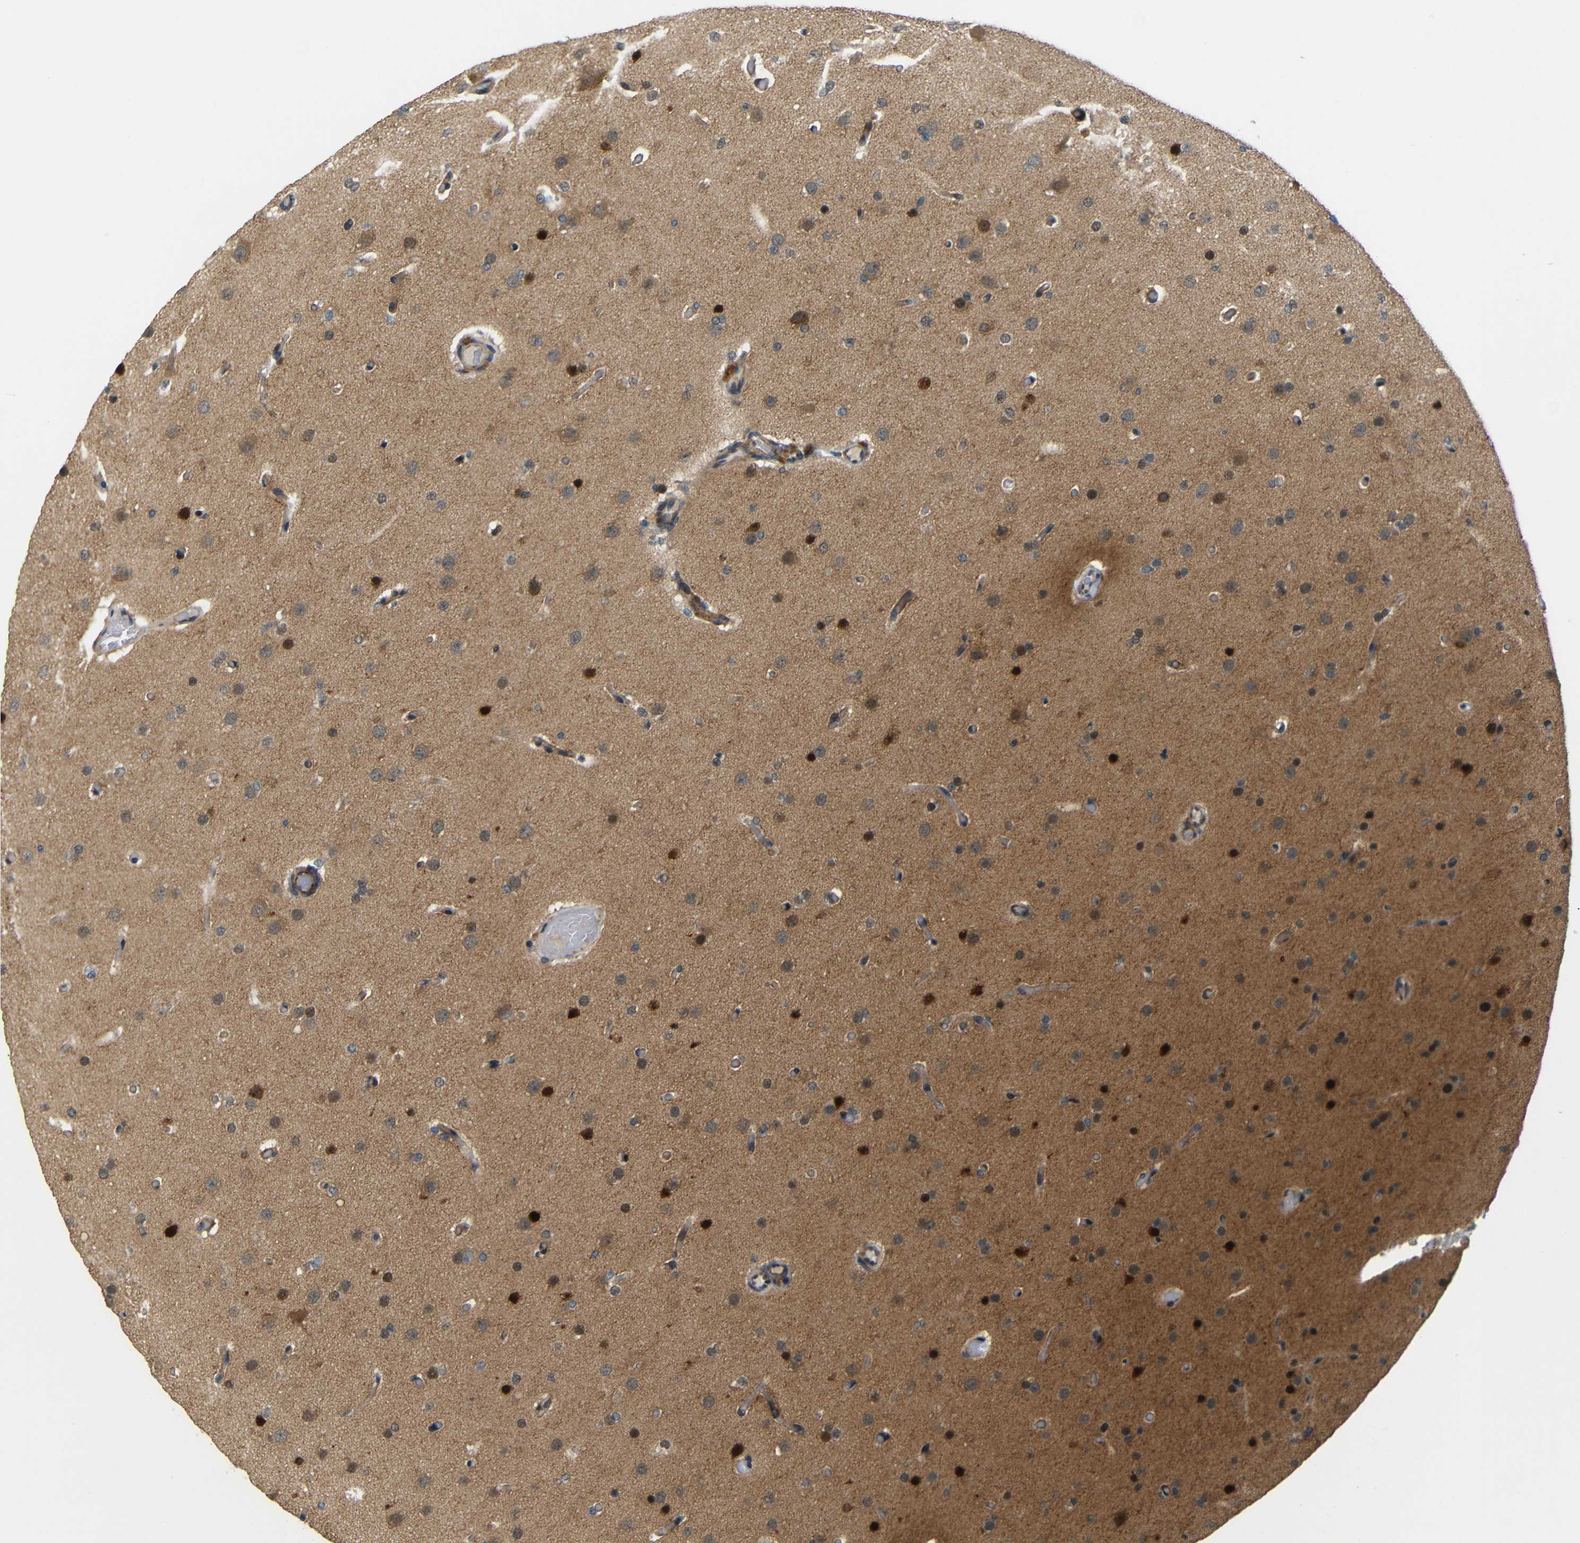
{"staining": {"intensity": "moderate", "quantity": "25%-75%", "location": "cytoplasmic/membranous,nuclear"}, "tissue": "glioma", "cell_type": "Tumor cells", "image_type": "cancer", "snomed": [{"axis": "morphology", "description": "Glioma, malignant, High grade"}, {"axis": "topography", "description": "Cerebral cortex"}], "caption": "An IHC image of tumor tissue is shown. Protein staining in brown labels moderate cytoplasmic/membranous and nuclear positivity in glioma within tumor cells. (Stains: DAB in brown, nuclei in blue, Microscopy: brightfield microscopy at high magnification).", "gene": "SYDE1", "patient": {"sex": "female", "age": 36}}